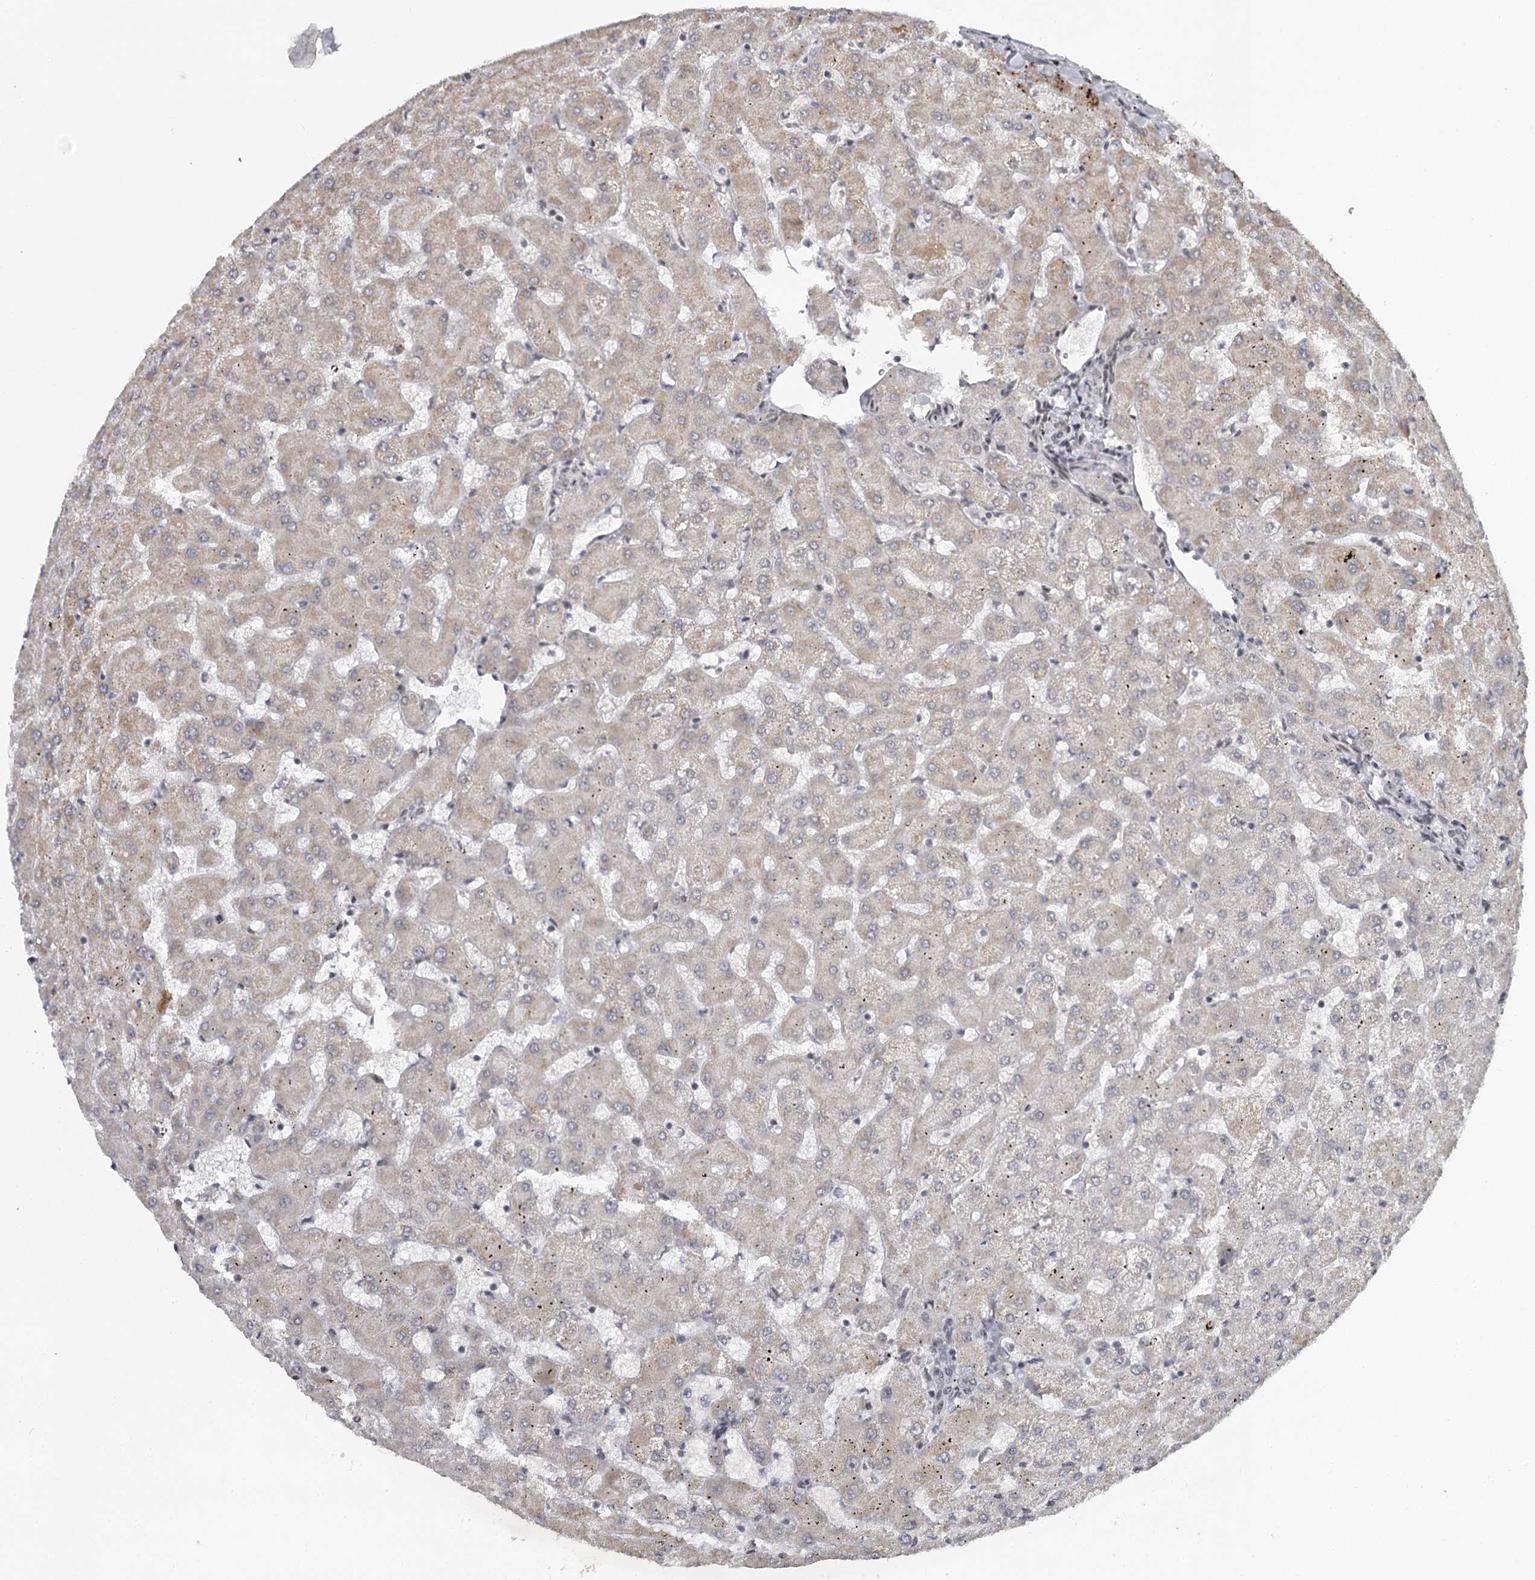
{"staining": {"intensity": "negative", "quantity": "none", "location": "none"}, "tissue": "liver", "cell_type": "Cholangiocytes", "image_type": "normal", "snomed": [{"axis": "morphology", "description": "Normal tissue, NOS"}, {"axis": "topography", "description": "Liver"}], "caption": "An immunohistochemistry photomicrograph of benign liver is shown. There is no staining in cholangiocytes of liver.", "gene": "FAM13C", "patient": {"sex": "female", "age": 63}}